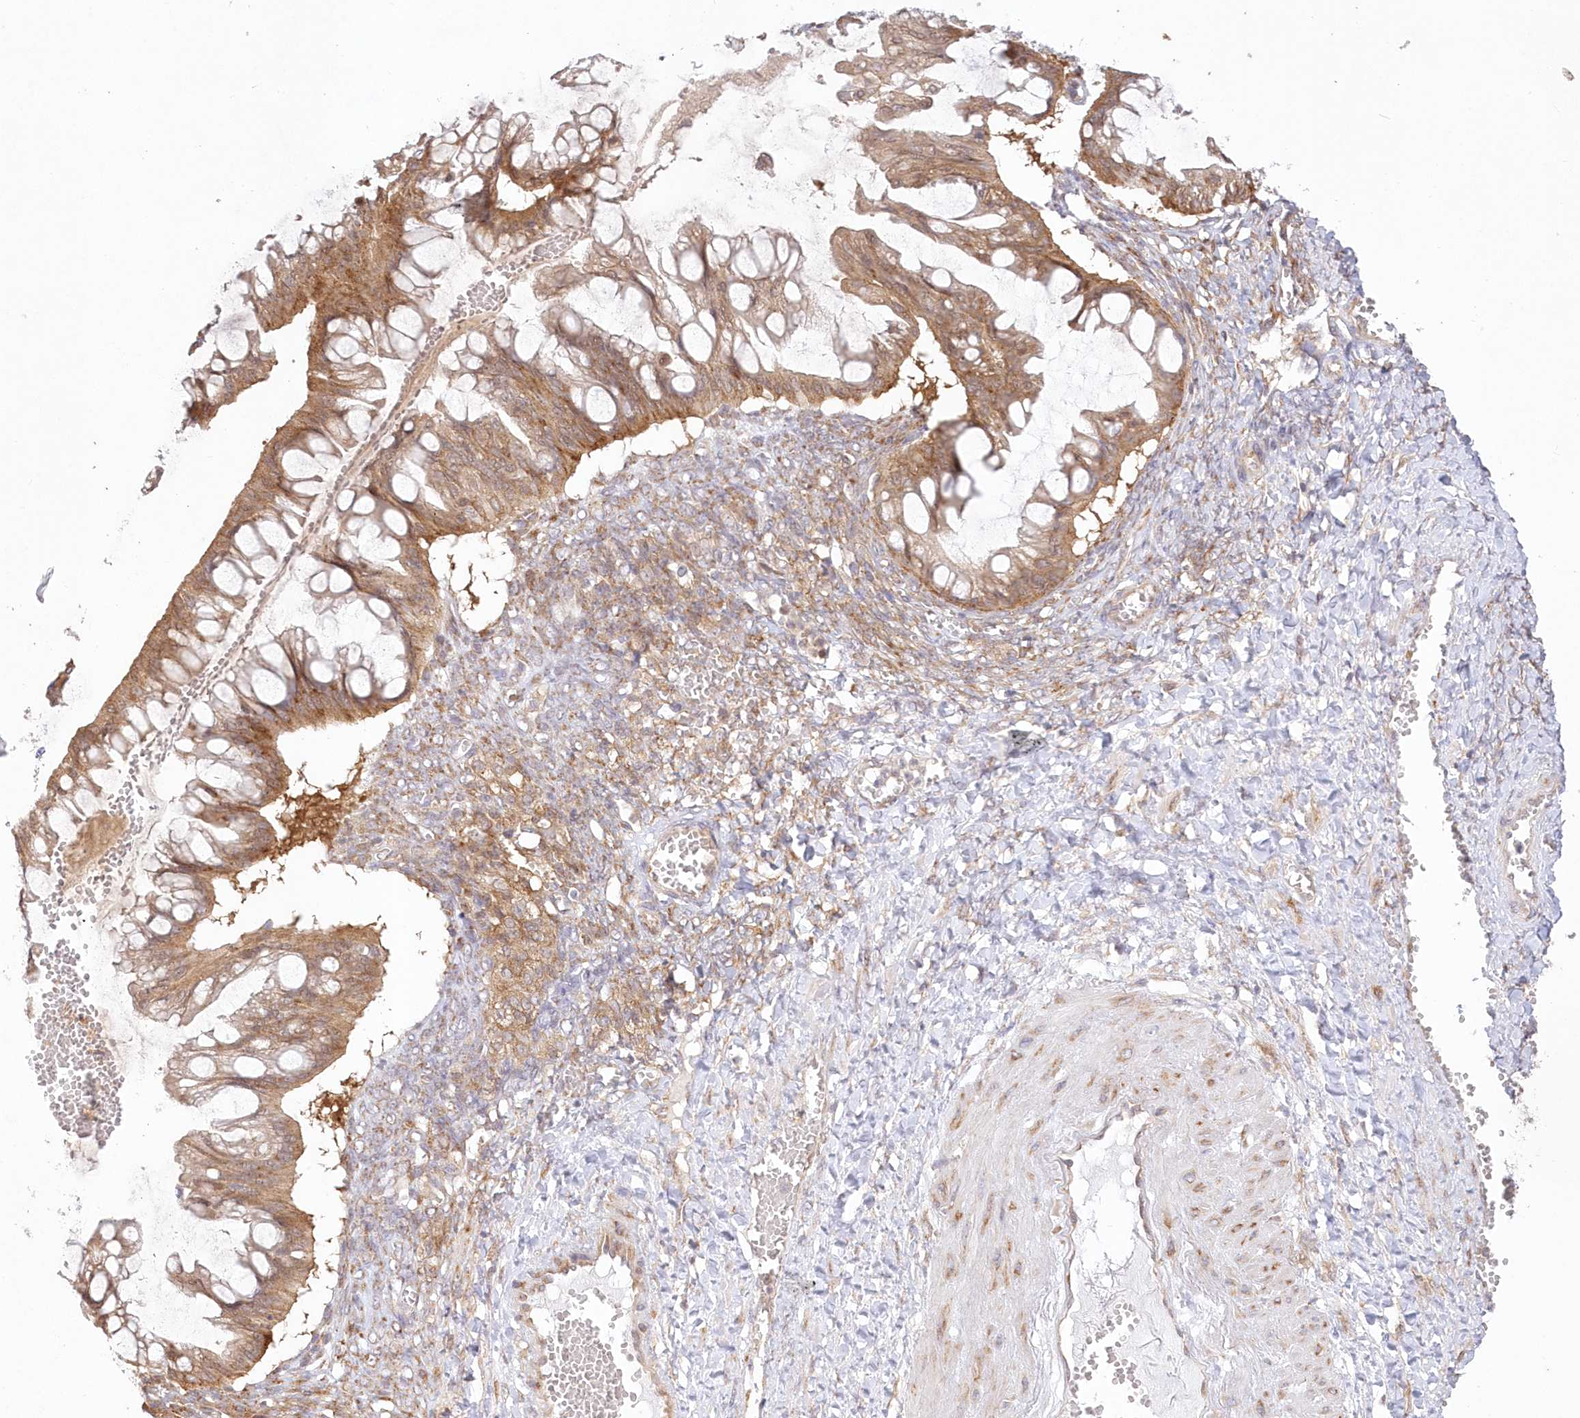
{"staining": {"intensity": "moderate", "quantity": ">75%", "location": "cytoplasmic/membranous"}, "tissue": "ovarian cancer", "cell_type": "Tumor cells", "image_type": "cancer", "snomed": [{"axis": "morphology", "description": "Cystadenocarcinoma, mucinous, NOS"}, {"axis": "topography", "description": "Ovary"}], "caption": "Ovarian mucinous cystadenocarcinoma stained with a protein marker reveals moderate staining in tumor cells.", "gene": "RNPEP", "patient": {"sex": "female", "age": 73}}